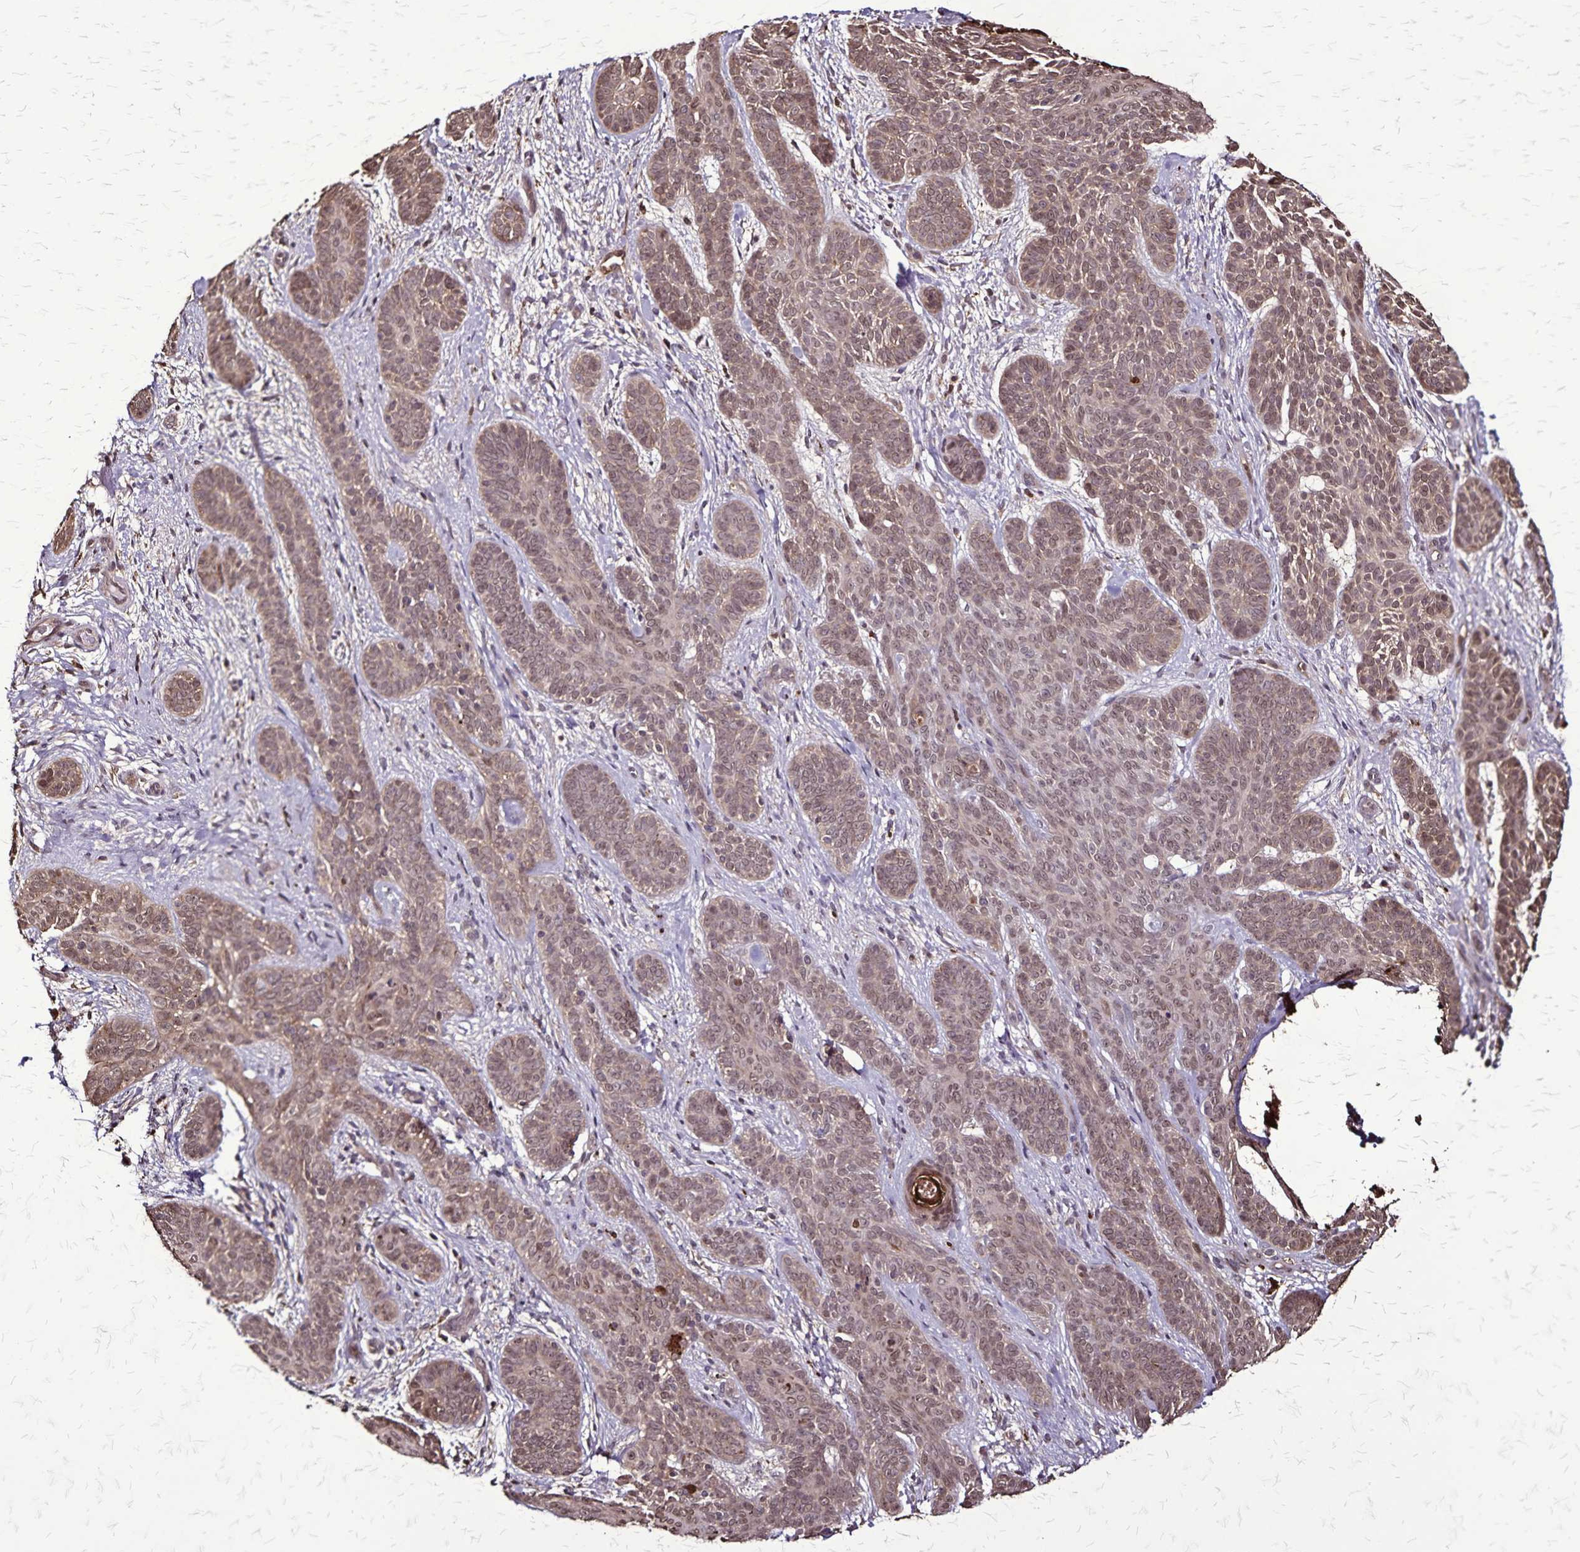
{"staining": {"intensity": "moderate", "quantity": ">75%", "location": "cytoplasmic/membranous,nuclear"}, "tissue": "skin cancer", "cell_type": "Tumor cells", "image_type": "cancer", "snomed": [{"axis": "morphology", "description": "Basal cell carcinoma"}, {"axis": "topography", "description": "Skin"}], "caption": "Immunohistochemical staining of basal cell carcinoma (skin) shows medium levels of moderate cytoplasmic/membranous and nuclear protein staining in about >75% of tumor cells.", "gene": "CHMP1B", "patient": {"sex": "female", "age": 82}}